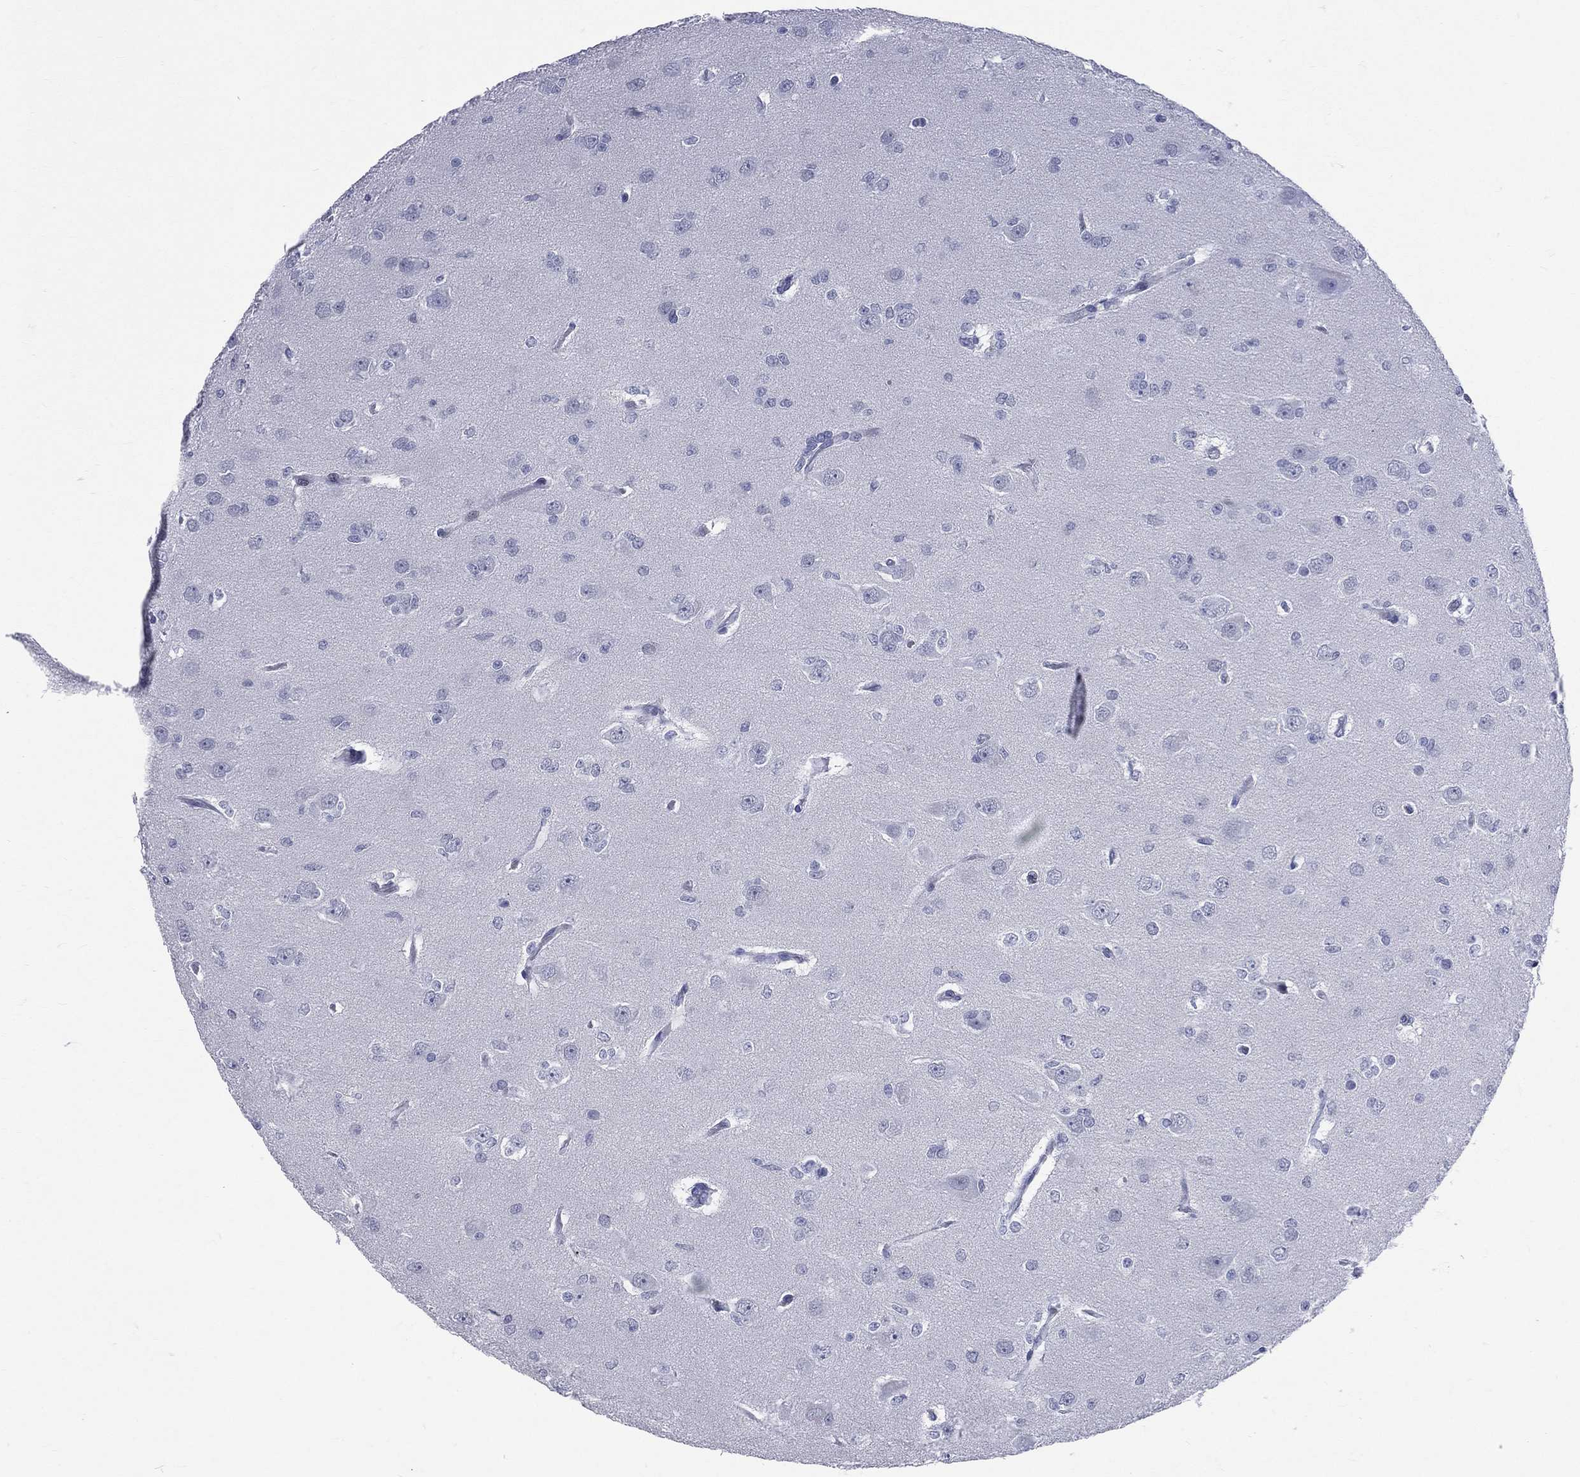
{"staining": {"intensity": "negative", "quantity": "none", "location": "none"}, "tissue": "glioma", "cell_type": "Tumor cells", "image_type": "cancer", "snomed": [{"axis": "morphology", "description": "Glioma, malignant, Low grade"}, {"axis": "topography", "description": "Brain"}], "caption": "Tumor cells are negative for protein expression in human malignant glioma (low-grade). (DAB immunohistochemistry (IHC) with hematoxylin counter stain).", "gene": "MLLT10", "patient": {"sex": "male", "age": 27}}